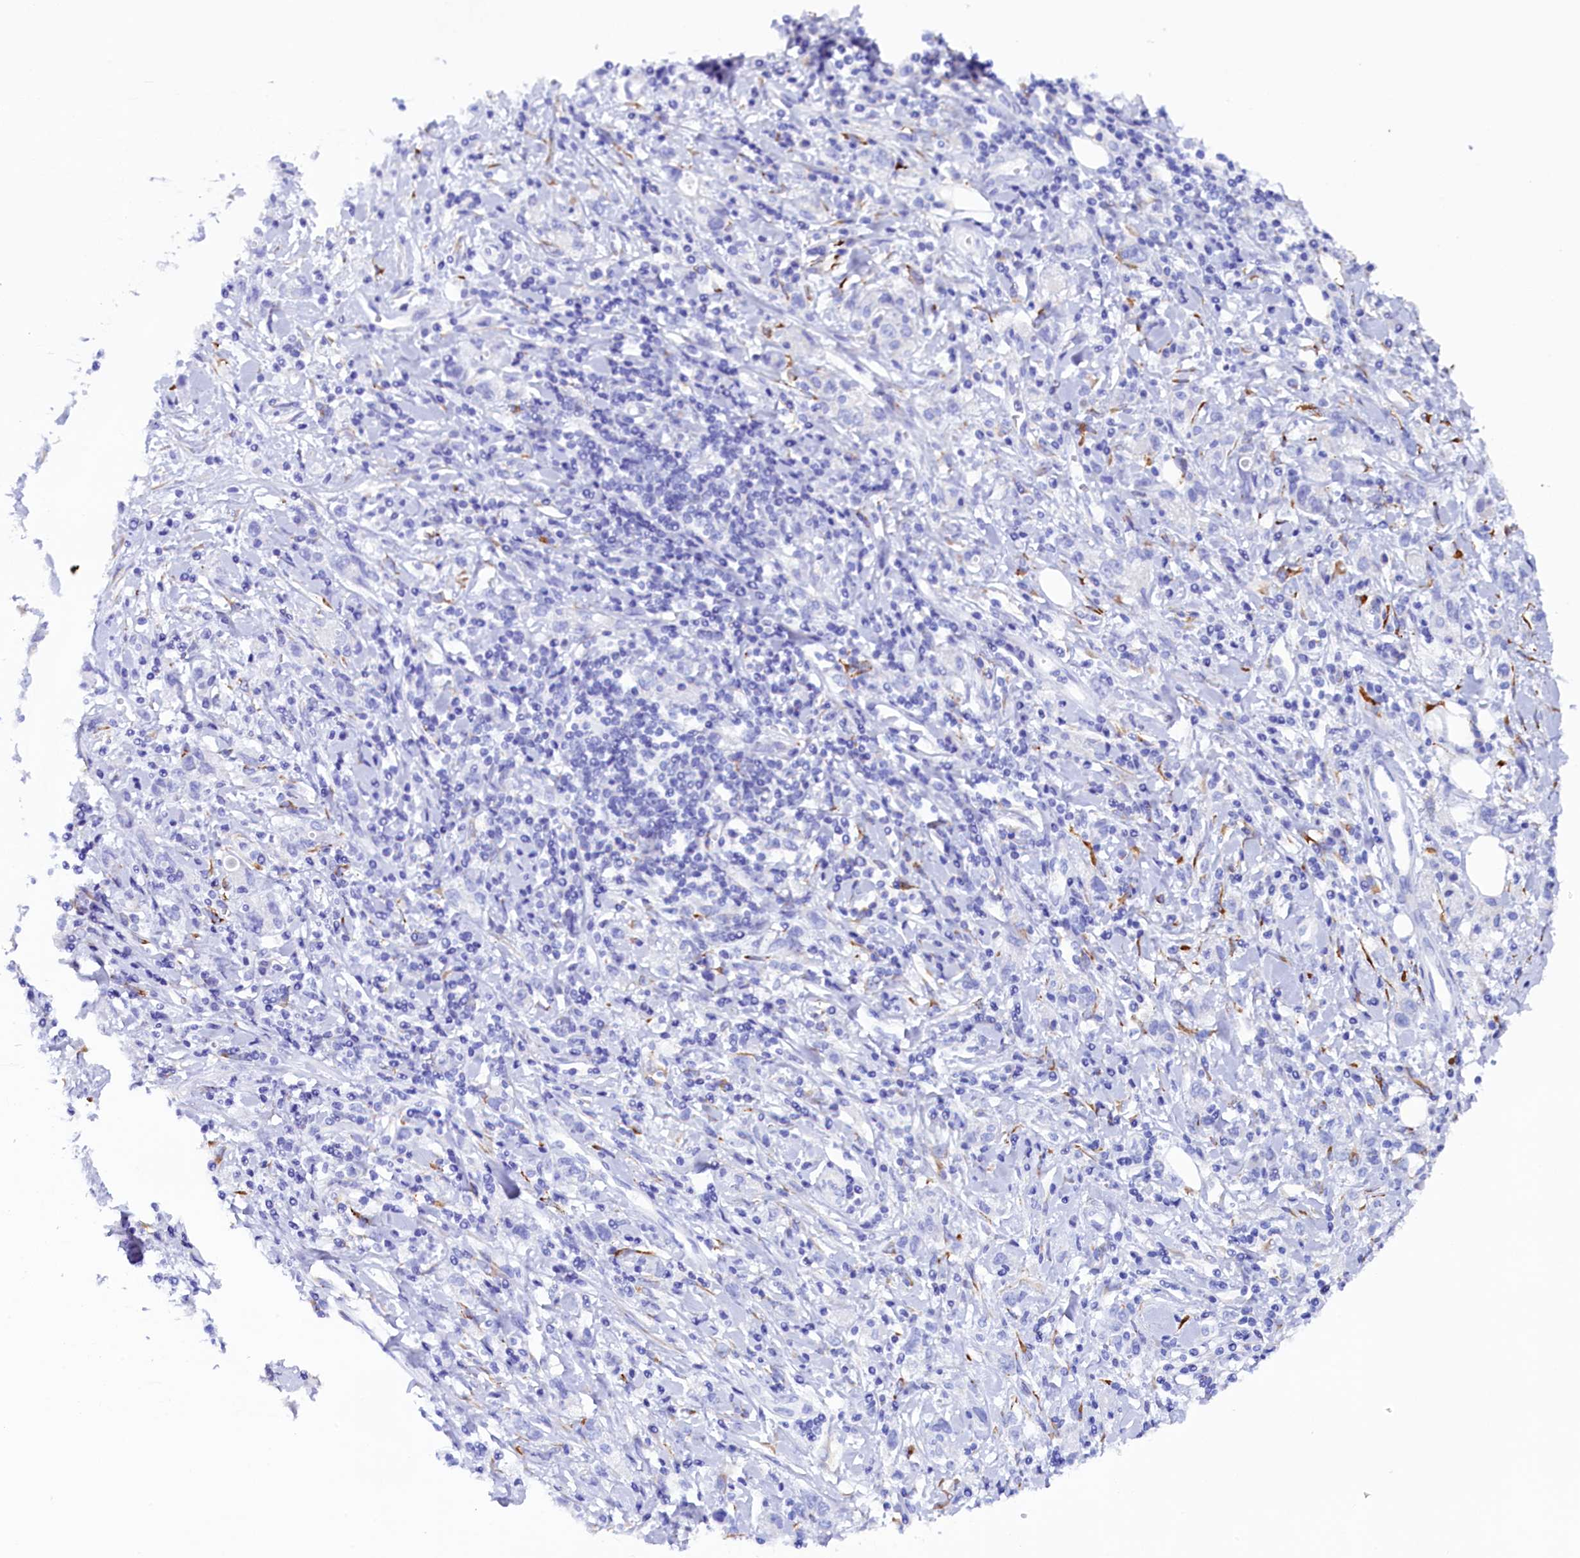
{"staining": {"intensity": "negative", "quantity": "none", "location": "none"}, "tissue": "stomach cancer", "cell_type": "Tumor cells", "image_type": "cancer", "snomed": [{"axis": "morphology", "description": "Adenocarcinoma, NOS"}, {"axis": "topography", "description": "Stomach"}], "caption": "Micrograph shows no protein expression in tumor cells of stomach cancer tissue. (DAB immunohistochemistry visualized using brightfield microscopy, high magnification).", "gene": "ARRDC4", "patient": {"sex": "female", "age": 76}}